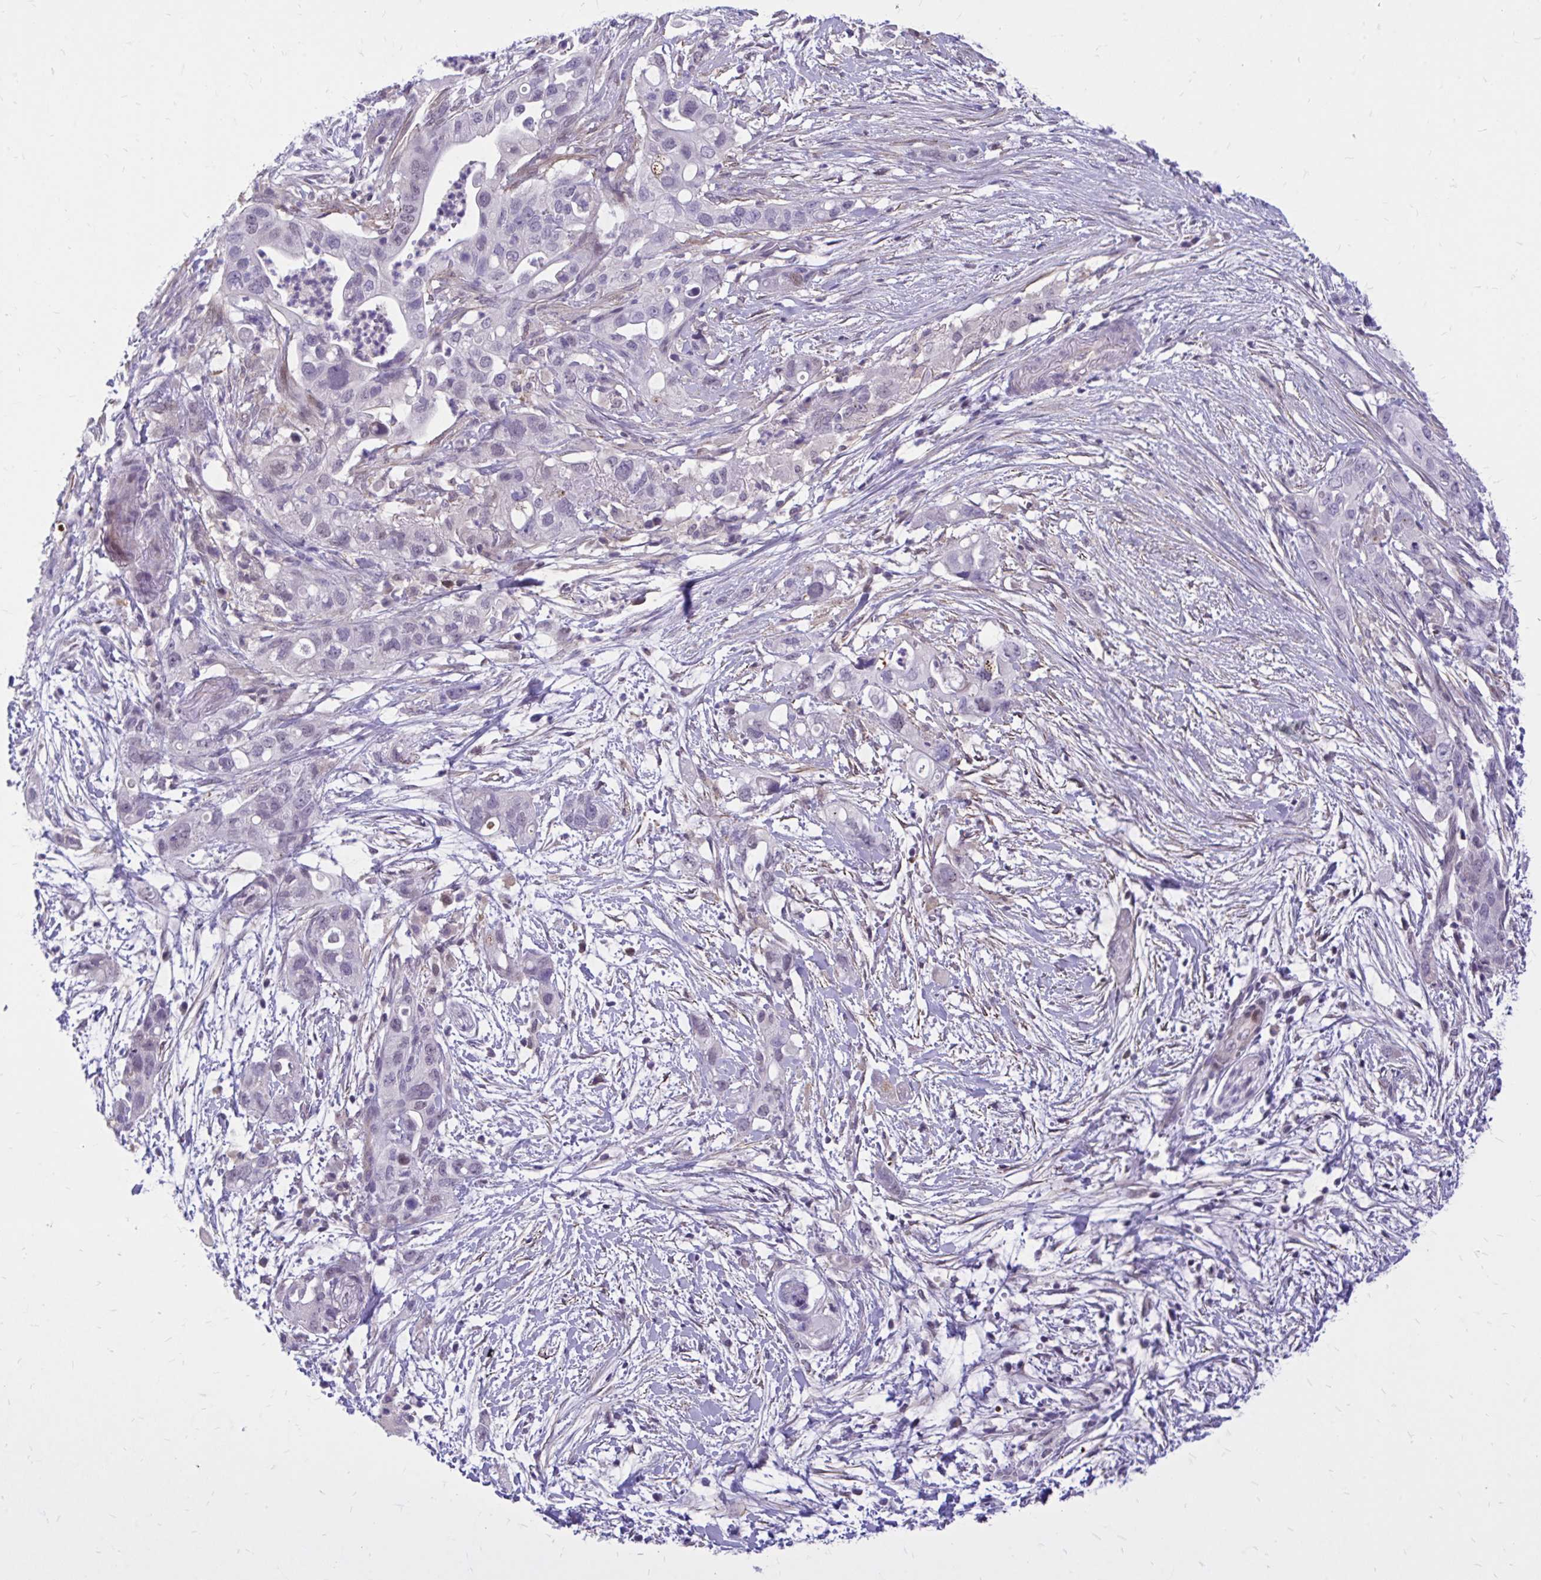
{"staining": {"intensity": "negative", "quantity": "none", "location": "none"}, "tissue": "pancreatic cancer", "cell_type": "Tumor cells", "image_type": "cancer", "snomed": [{"axis": "morphology", "description": "Adenocarcinoma, NOS"}, {"axis": "topography", "description": "Pancreas"}], "caption": "Protein analysis of adenocarcinoma (pancreatic) demonstrates no significant positivity in tumor cells.", "gene": "ZBTB25", "patient": {"sex": "female", "age": 72}}